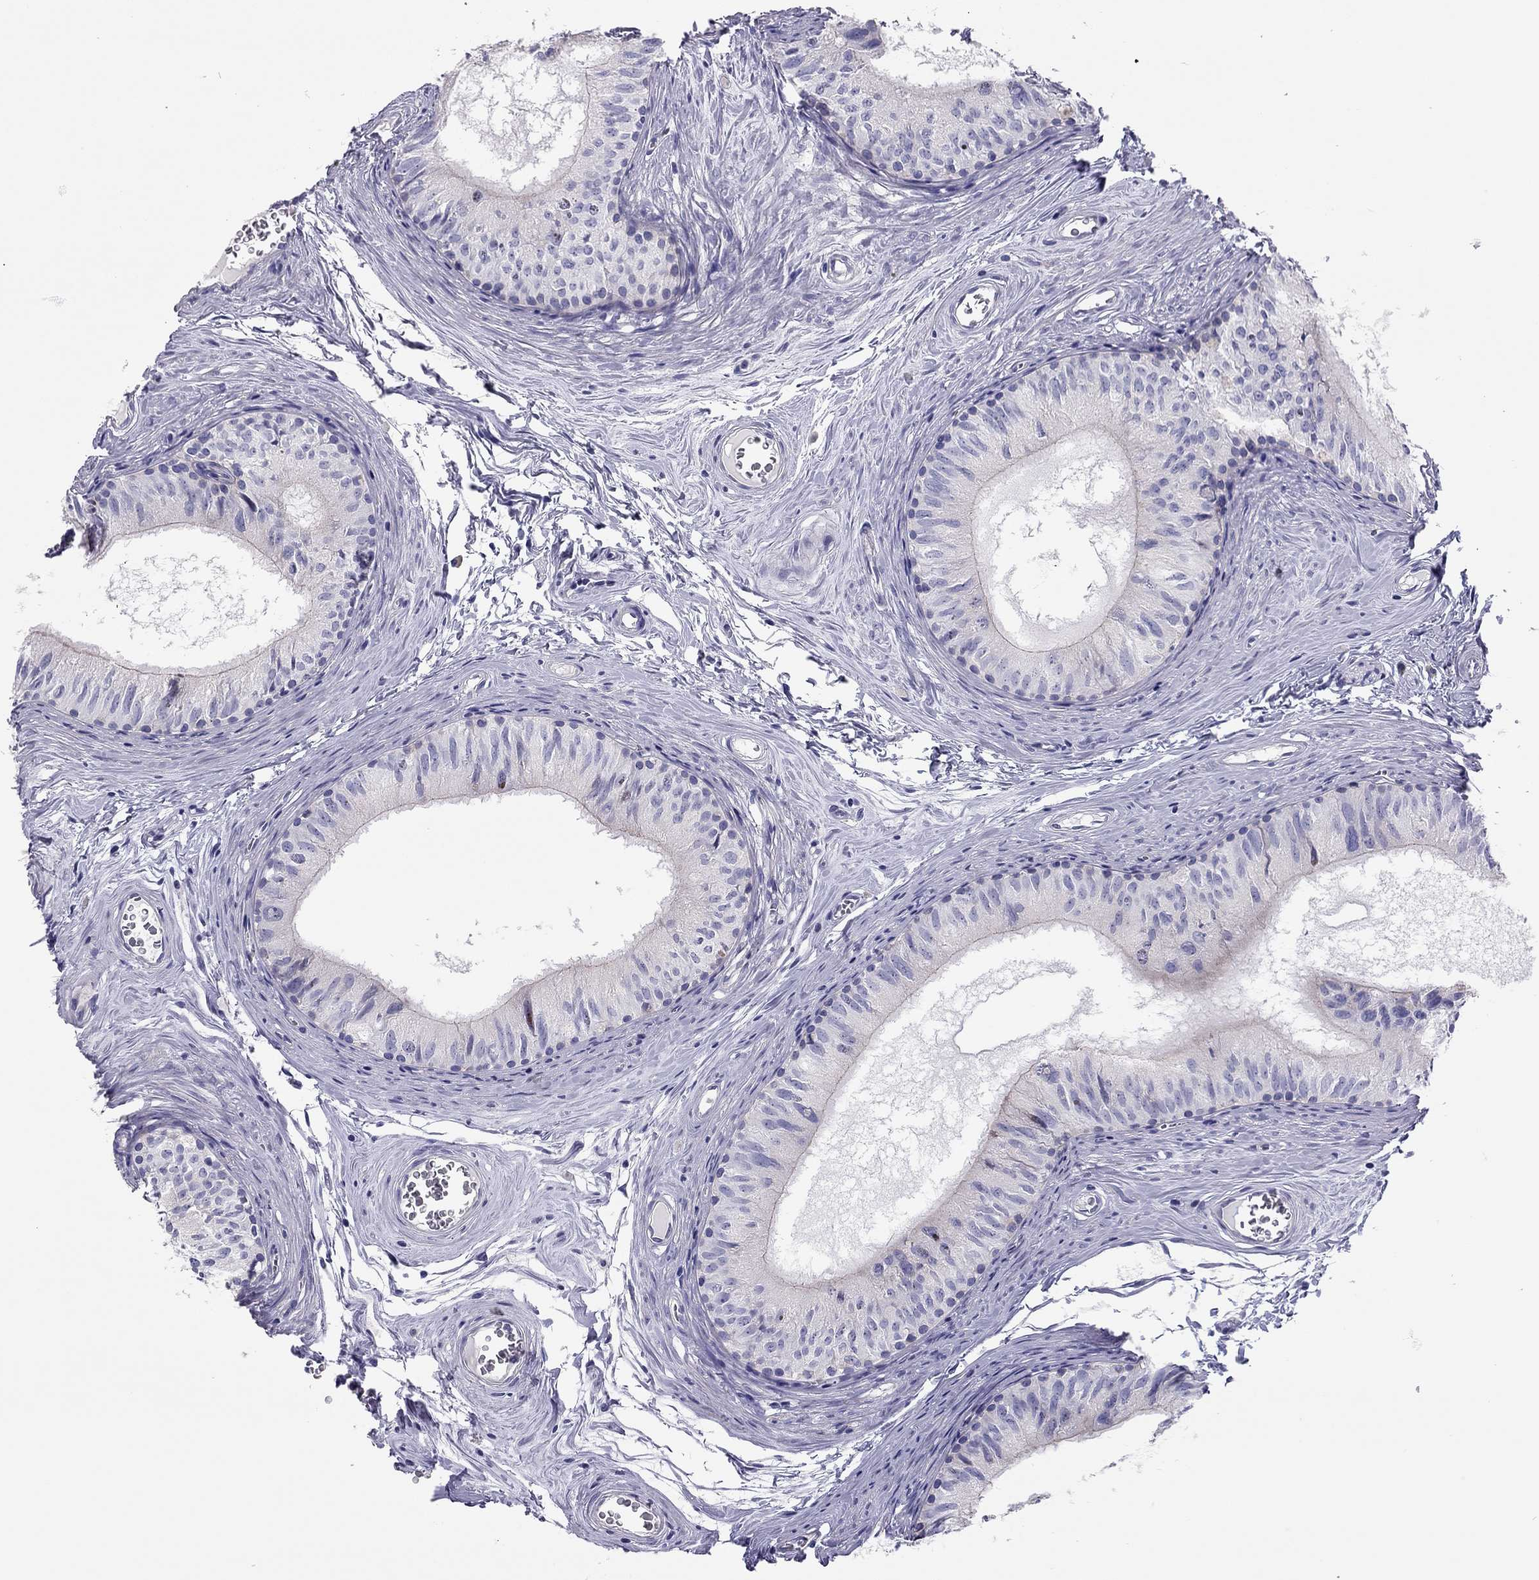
{"staining": {"intensity": "negative", "quantity": "none", "location": "none"}, "tissue": "epididymis", "cell_type": "Glandular cells", "image_type": "normal", "snomed": [{"axis": "morphology", "description": "Normal tissue, NOS"}, {"axis": "topography", "description": "Epididymis"}], "caption": "Glandular cells are negative for protein expression in normal human epididymis. Brightfield microscopy of immunohistochemistry (IHC) stained with DAB (3,3'-diaminobenzidine) (brown) and hematoxylin (blue), captured at high magnification.", "gene": "SCARB1", "patient": {"sex": "male", "age": 52}}